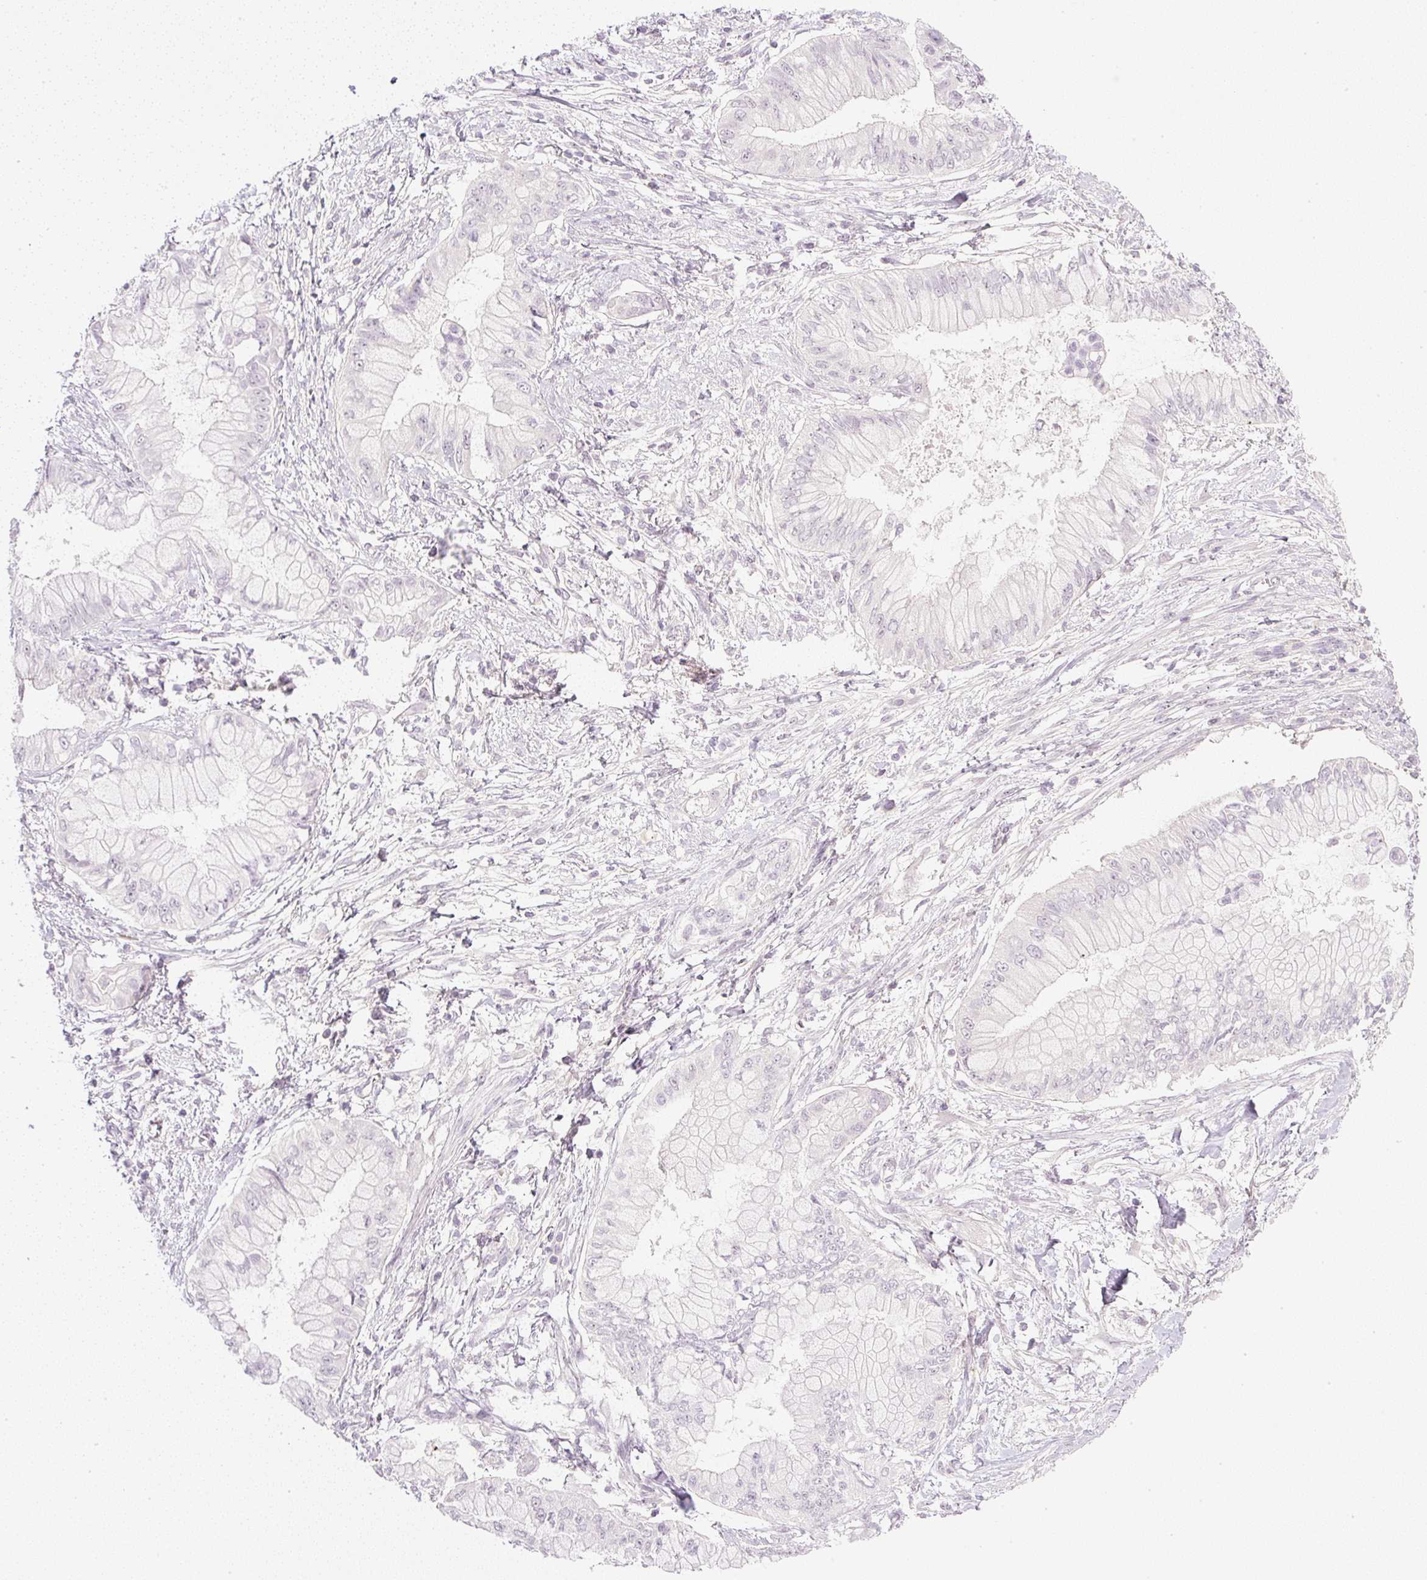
{"staining": {"intensity": "negative", "quantity": "none", "location": "none"}, "tissue": "pancreatic cancer", "cell_type": "Tumor cells", "image_type": "cancer", "snomed": [{"axis": "morphology", "description": "Adenocarcinoma, NOS"}, {"axis": "topography", "description": "Pancreas"}], "caption": "DAB (3,3'-diaminobenzidine) immunohistochemical staining of human pancreatic cancer reveals no significant staining in tumor cells. (DAB (3,3'-diaminobenzidine) immunohistochemistry (IHC) with hematoxylin counter stain).", "gene": "AAR2", "patient": {"sex": "male", "age": 48}}